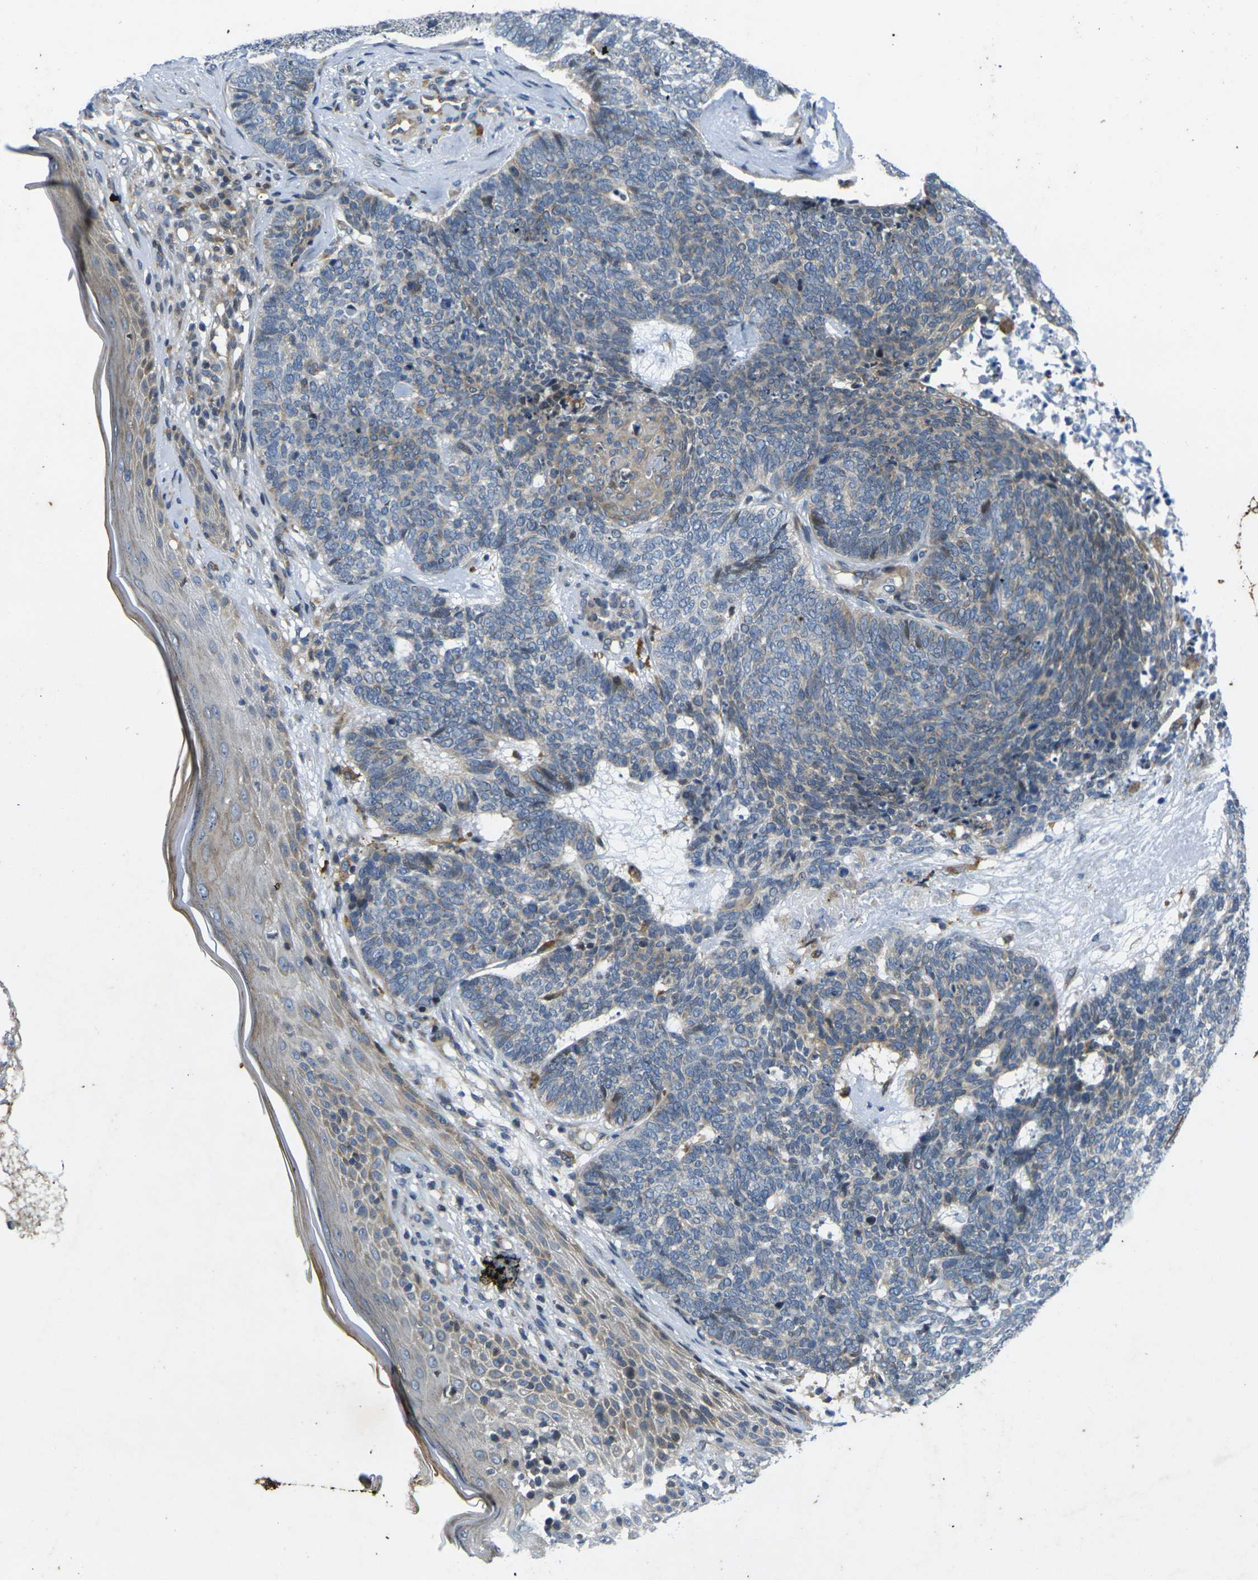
{"staining": {"intensity": "weak", "quantity": "<25%", "location": "cytoplasmic/membranous"}, "tissue": "skin cancer", "cell_type": "Tumor cells", "image_type": "cancer", "snomed": [{"axis": "morphology", "description": "Basal cell carcinoma"}, {"axis": "topography", "description": "Skin"}], "caption": "This is an IHC image of human skin basal cell carcinoma. There is no staining in tumor cells.", "gene": "ROBO2", "patient": {"sex": "female", "age": 84}}